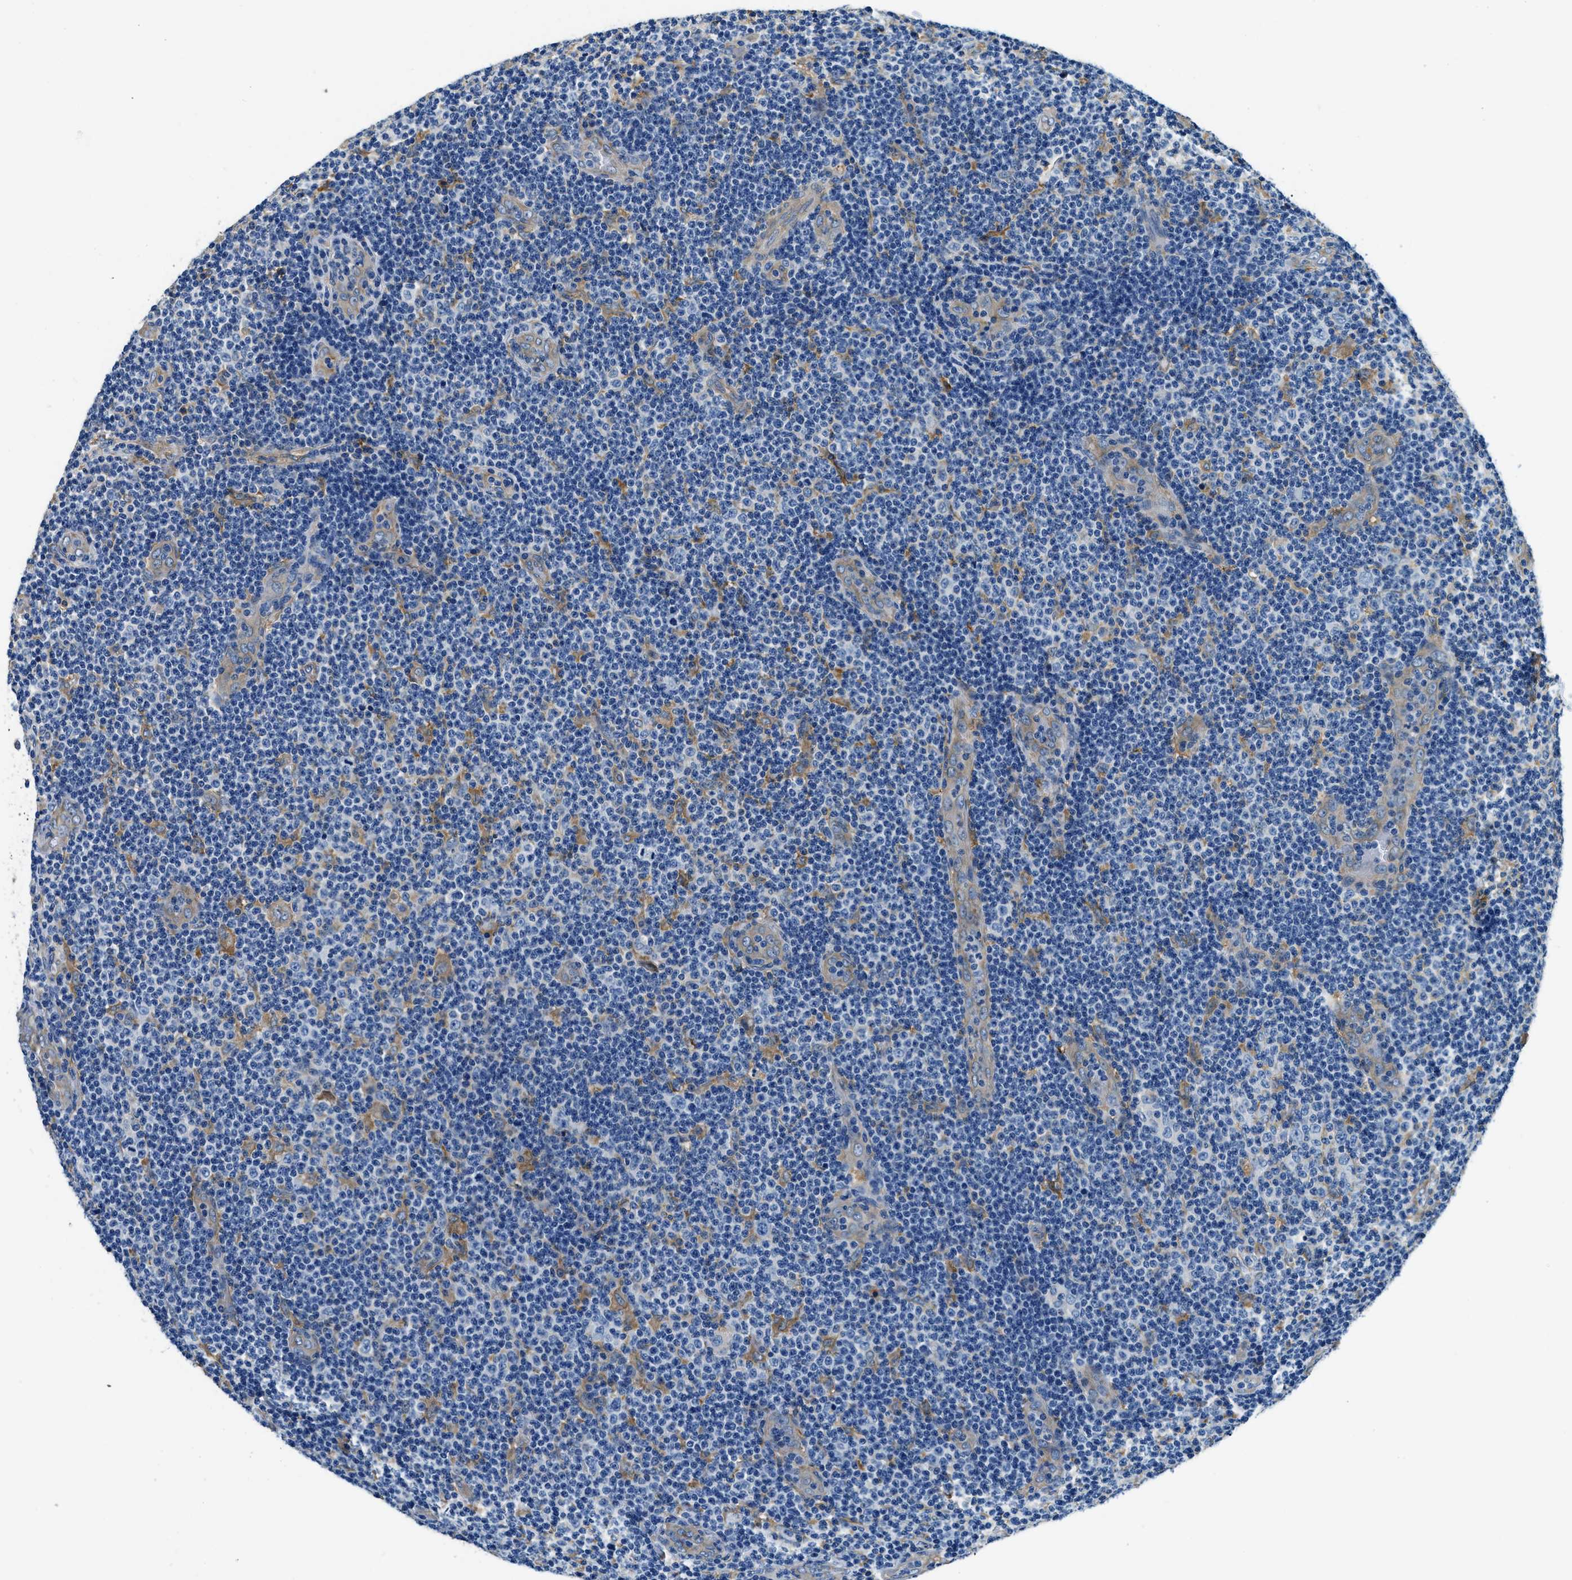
{"staining": {"intensity": "negative", "quantity": "none", "location": "none"}, "tissue": "lymphoma", "cell_type": "Tumor cells", "image_type": "cancer", "snomed": [{"axis": "morphology", "description": "Malignant lymphoma, non-Hodgkin's type, Low grade"}, {"axis": "topography", "description": "Lymph node"}], "caption": "An image of lymphoma stained for a protein displays no brown staining in tumor cells.", "gene": "TWF1", "patient": {"sex": "male", "age": 83}}